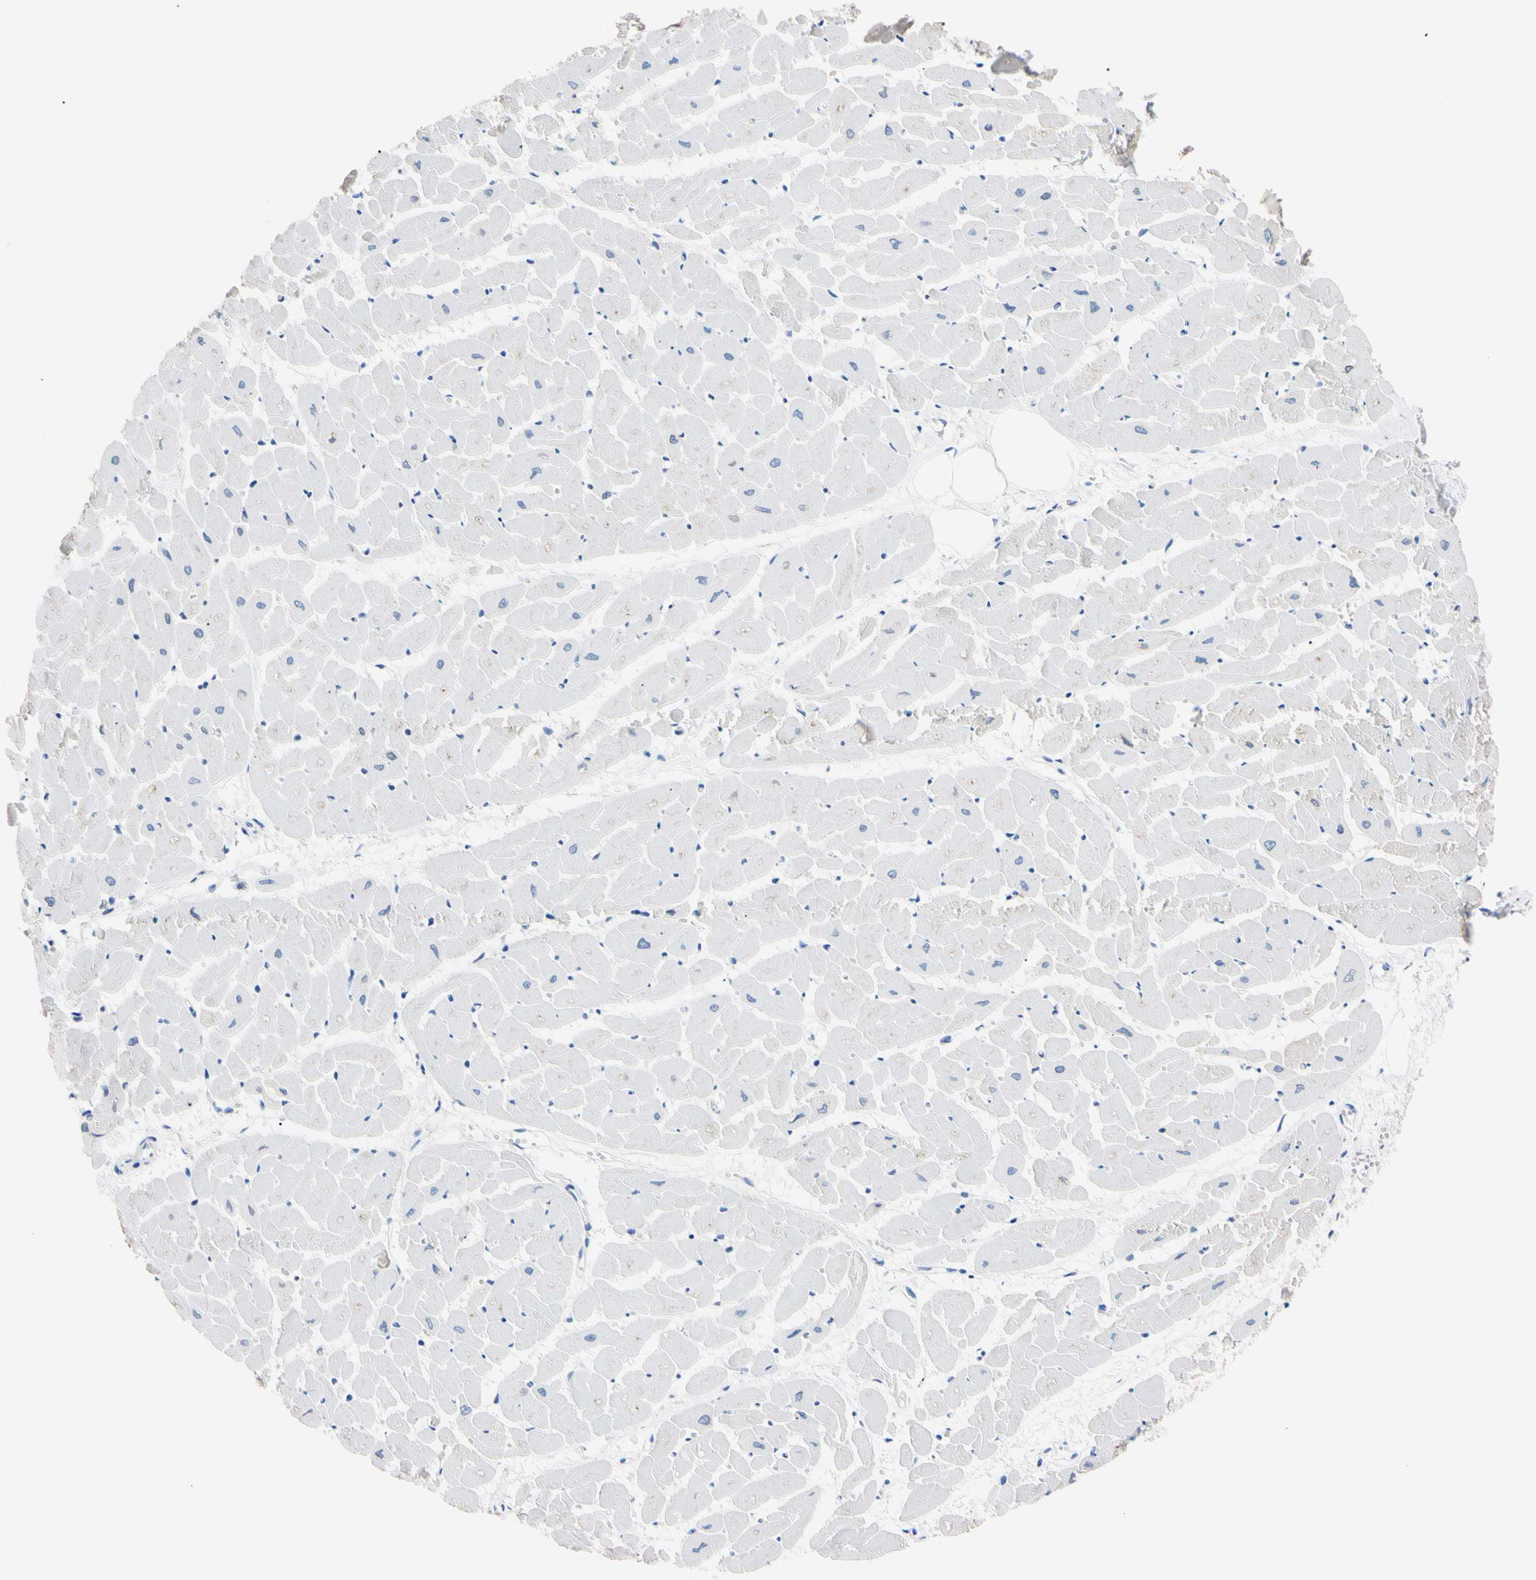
{"staining": {"intensity": "negative", "quantity": "none", "location": "none"}, "tissue": "heart muscle", "cell_type": "Cardiomyocytes", "image_type": "normal", "snomed": [{"axis": "morphology", "description": "Normal tissue, NOS"}, {"axis": "topography", "description": "Heart"}], "caption": "DAB immunohistochemical staining of benign human heart muscle demonstrates no significant staining in cardiomyocytes.", "gene": "NCF4", "patient": {"sex": "female", "age": 19}}